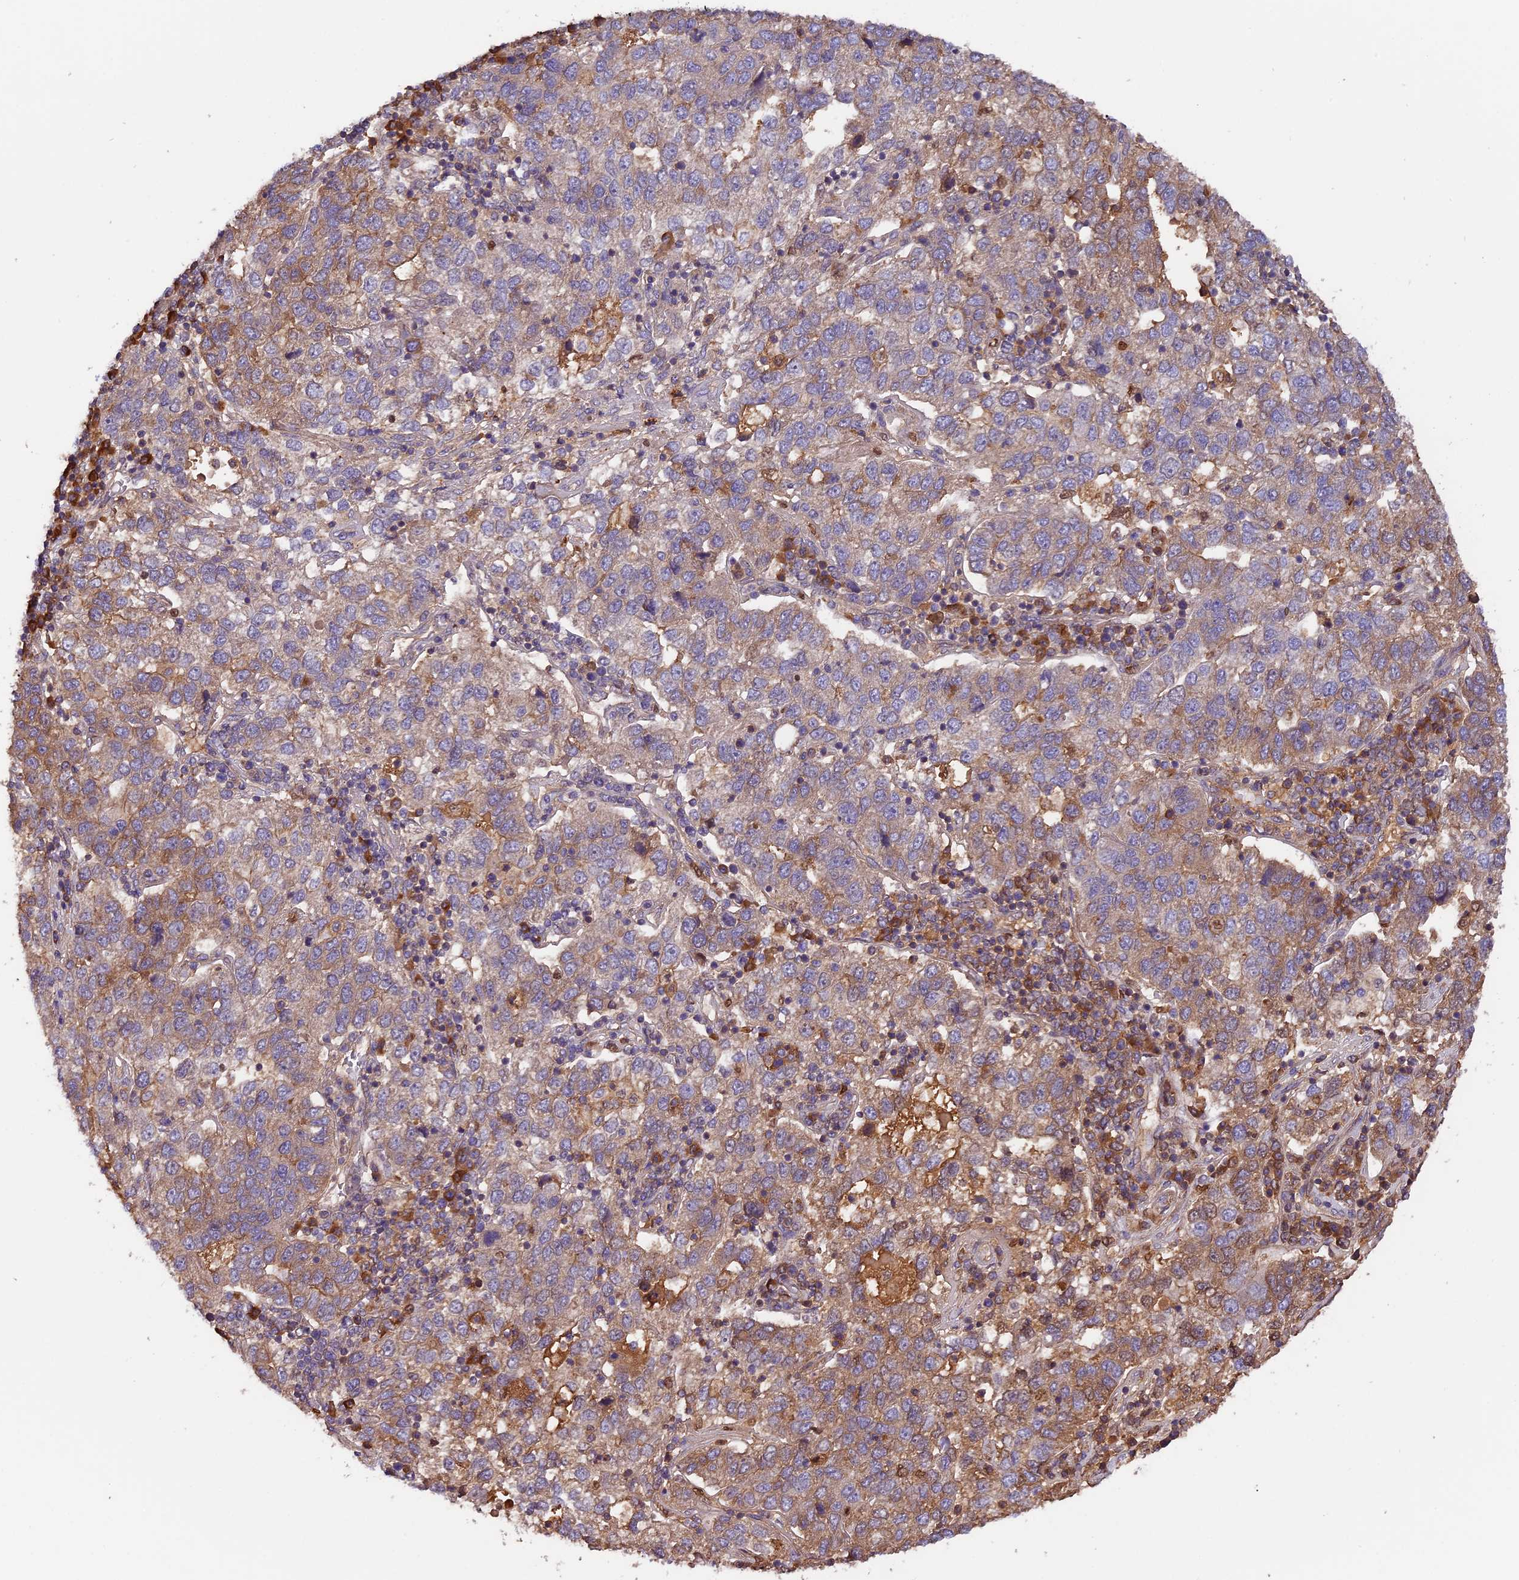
{"staining": {"intensity": "moderate", "quantity": "<25%", "location": "cytoplasmic/membranous,nuclear"}, "tissue": "pancreatic cancer", "cell_type": "Tumor cells", "image_type": "cancer", "snomed": [{"axis": "morphology", "description": "Adenocarcinoma, NOS"}, {"axis": "topography", "description": "Pancreas"}], "caption": "Immunohistochemistry (IHC) micrograph of pancreatic cancer stained for a protein (brown), which displays low levels of moderate cytoplasmic/membranous and nuclear staining in approximately <25% of tumor cells.", "gene": "SETD6", "patient": {"sex": "female", "age": 61}}